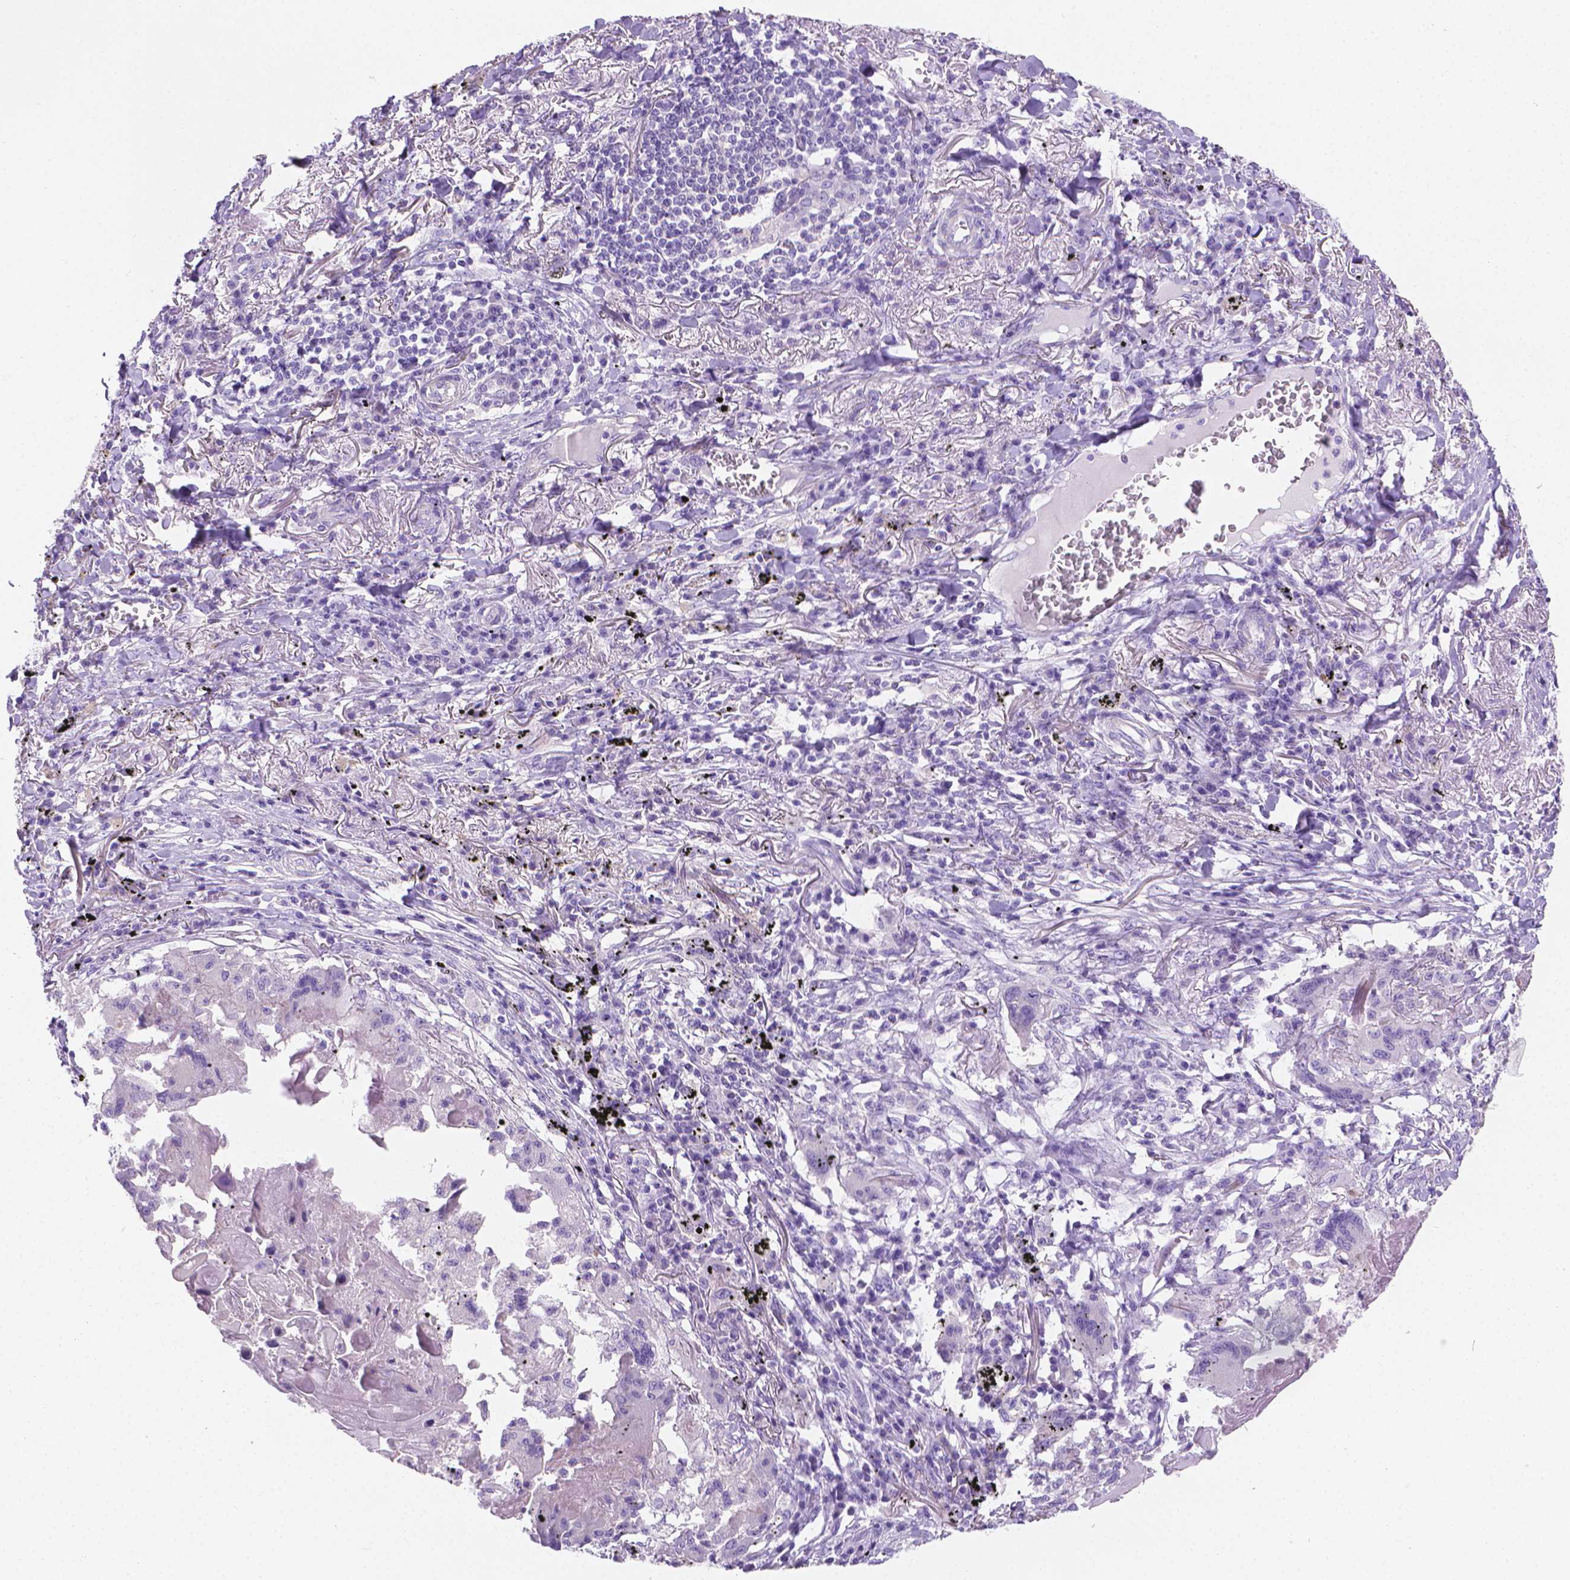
{"staining": {"intensity": "negative", "quantity": "none", "location": "none"}, "tissue": "lung cancer", "cell_type": "Tumor cells", "image_type": "cancer", "snomed": [{"axis": "morphology", "description": "Squamous cell carcinoma, NOS"}, {"axis": "topography", "description": "Lung"}], "caption": "Immunohistochemistry of human lung cancer (squamous cell carcinoma) exhibits no positivity in tumor cells. Brightfield microscopy of immunohistochemistry stained with DAB (brown) and hematoxylin (blue), captured at high magnification.", "gene": "FASN", "patient": {"sex": "male", "age": 78}}